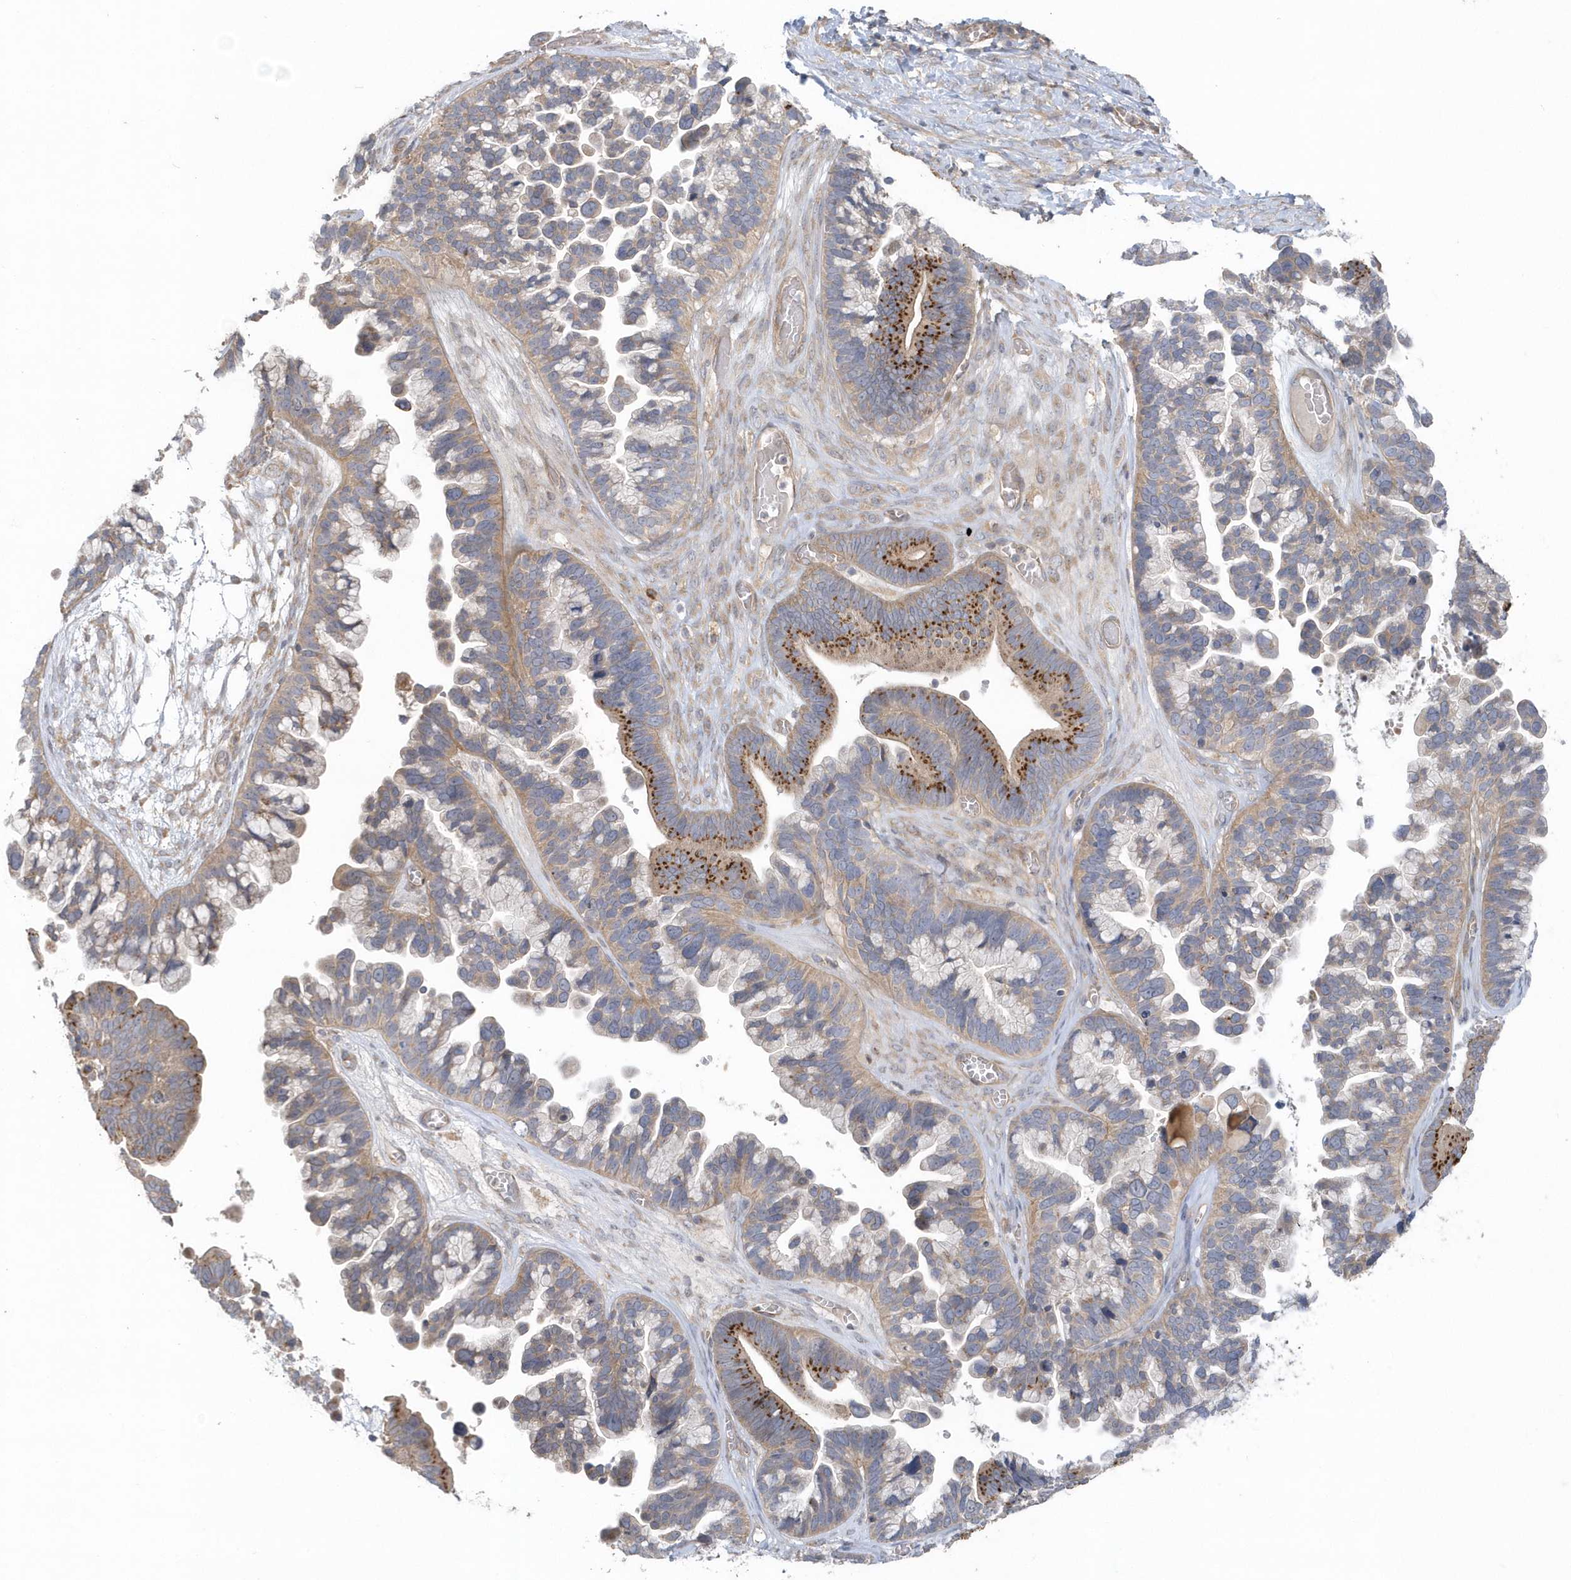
{"staining": {"intensity": "moderate", "quantity": "<25%", "location": "cytoplasmic/membranous"}, "tissue": "ovarian cancer", "cell_type": "Tumor cells", "image_type": "cancer", "snomed": [{"axis": "morphology", "description": "Cystadenocarcinoma, serous, NOS"}, {"axis": "topography", "description": "Ovary"}], "caption": "The immunohistochemical stain shows moderate cytoplasmic/membranous positivity in tumor cells of ovarian serous cystadenocarcinoma tissue. Ihc stains the protein in brown and the nuclei are stained blue.", "gene": "ACTR1A", "patient": {"sex": "female", "age": 56}}